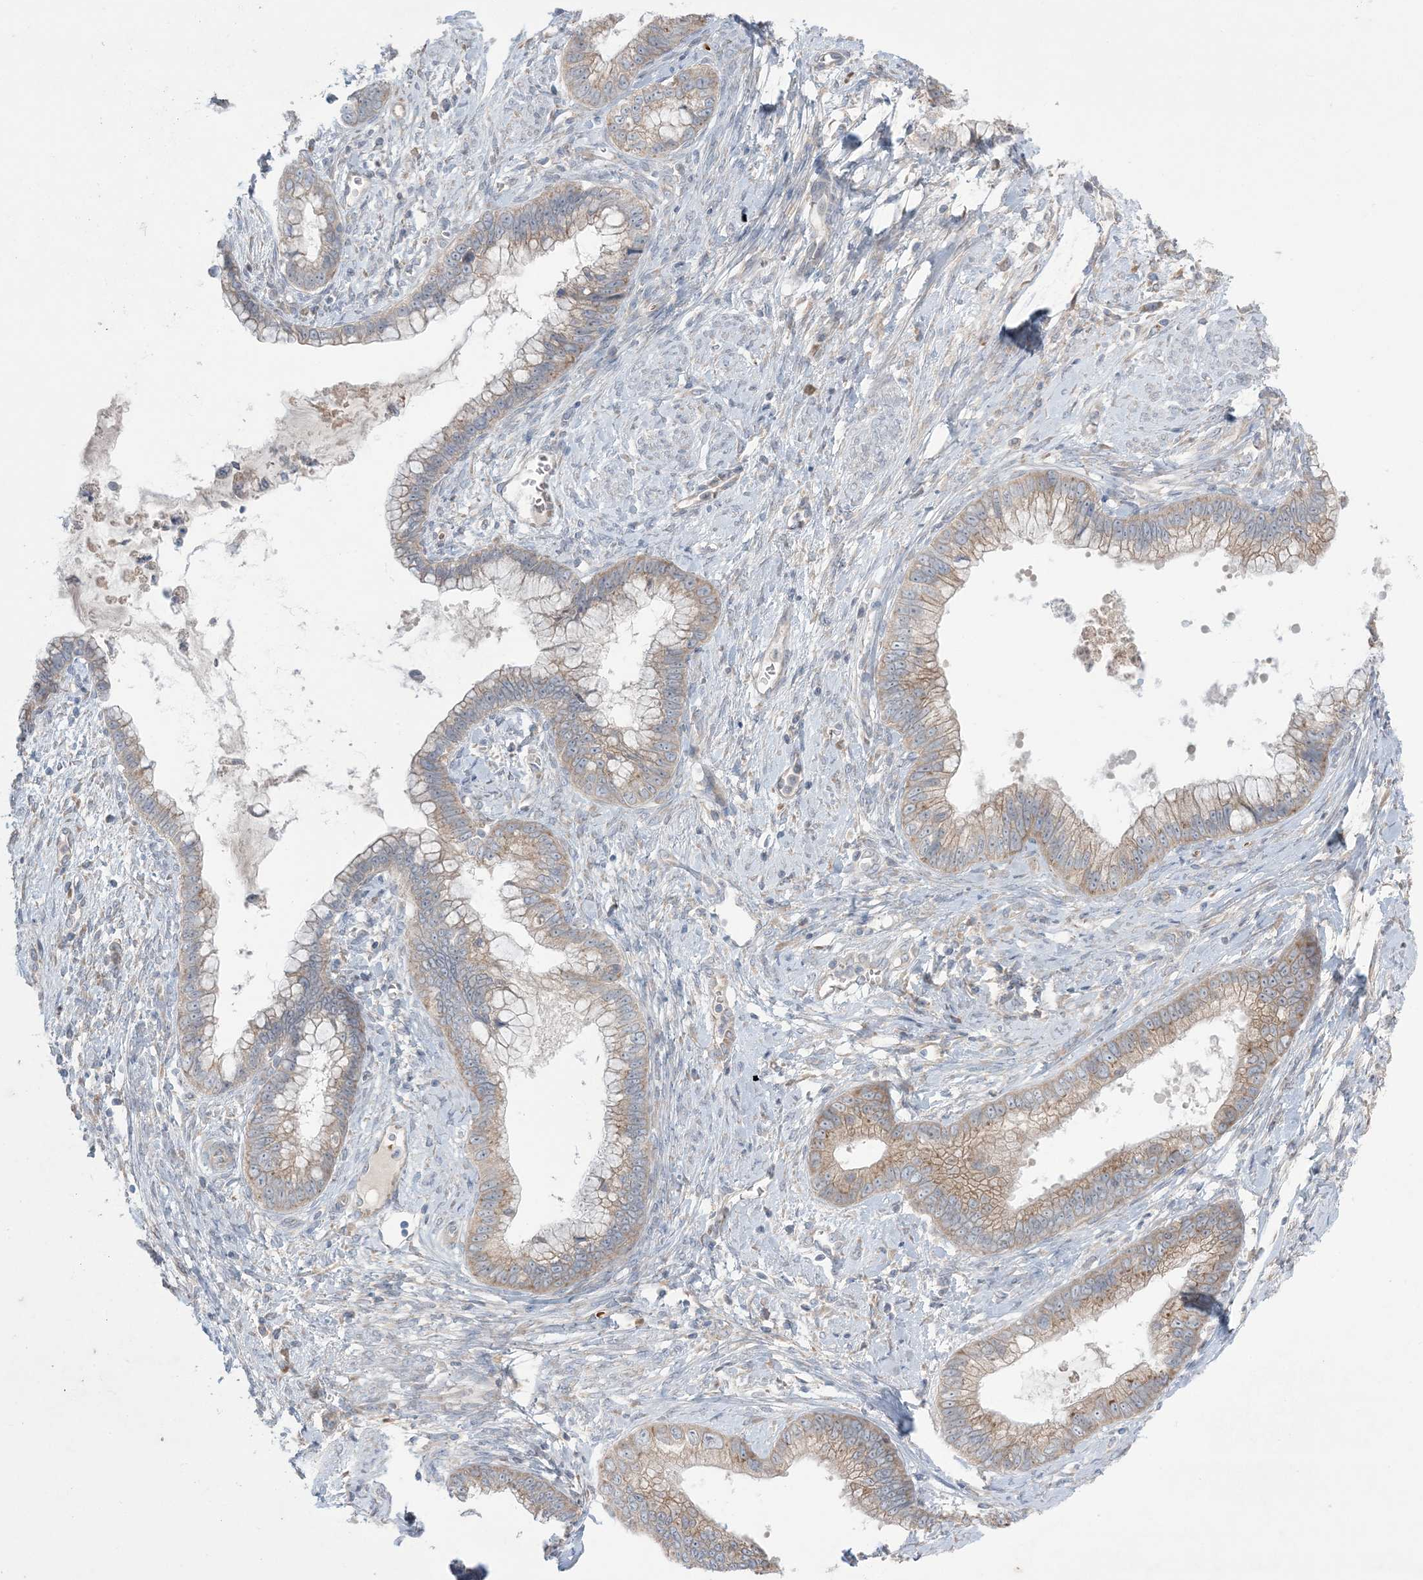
{"staining": {"intensity": "moderate", "quantity": ">75%", "location": "cytoplasmic/membranous"}, "tissue": "cervical cancer", "cell_type": "Tumor cells", "image_type": "cancer", "snomed": [{"axis": "morphology", "description": "Adenocarcinoma, NOS"}, {"axis": "topography", "description": "Cervix"}], "caption": "Immunohistochemistry histopathology image of human cervical cancer stained for a protein (brown), which displays medium levels of moderate cytoplasmic/membranous positivity in about >75% of tumor cells.", "gene": "MMGT1", "patient": {"sex": "female", "age": 44}}